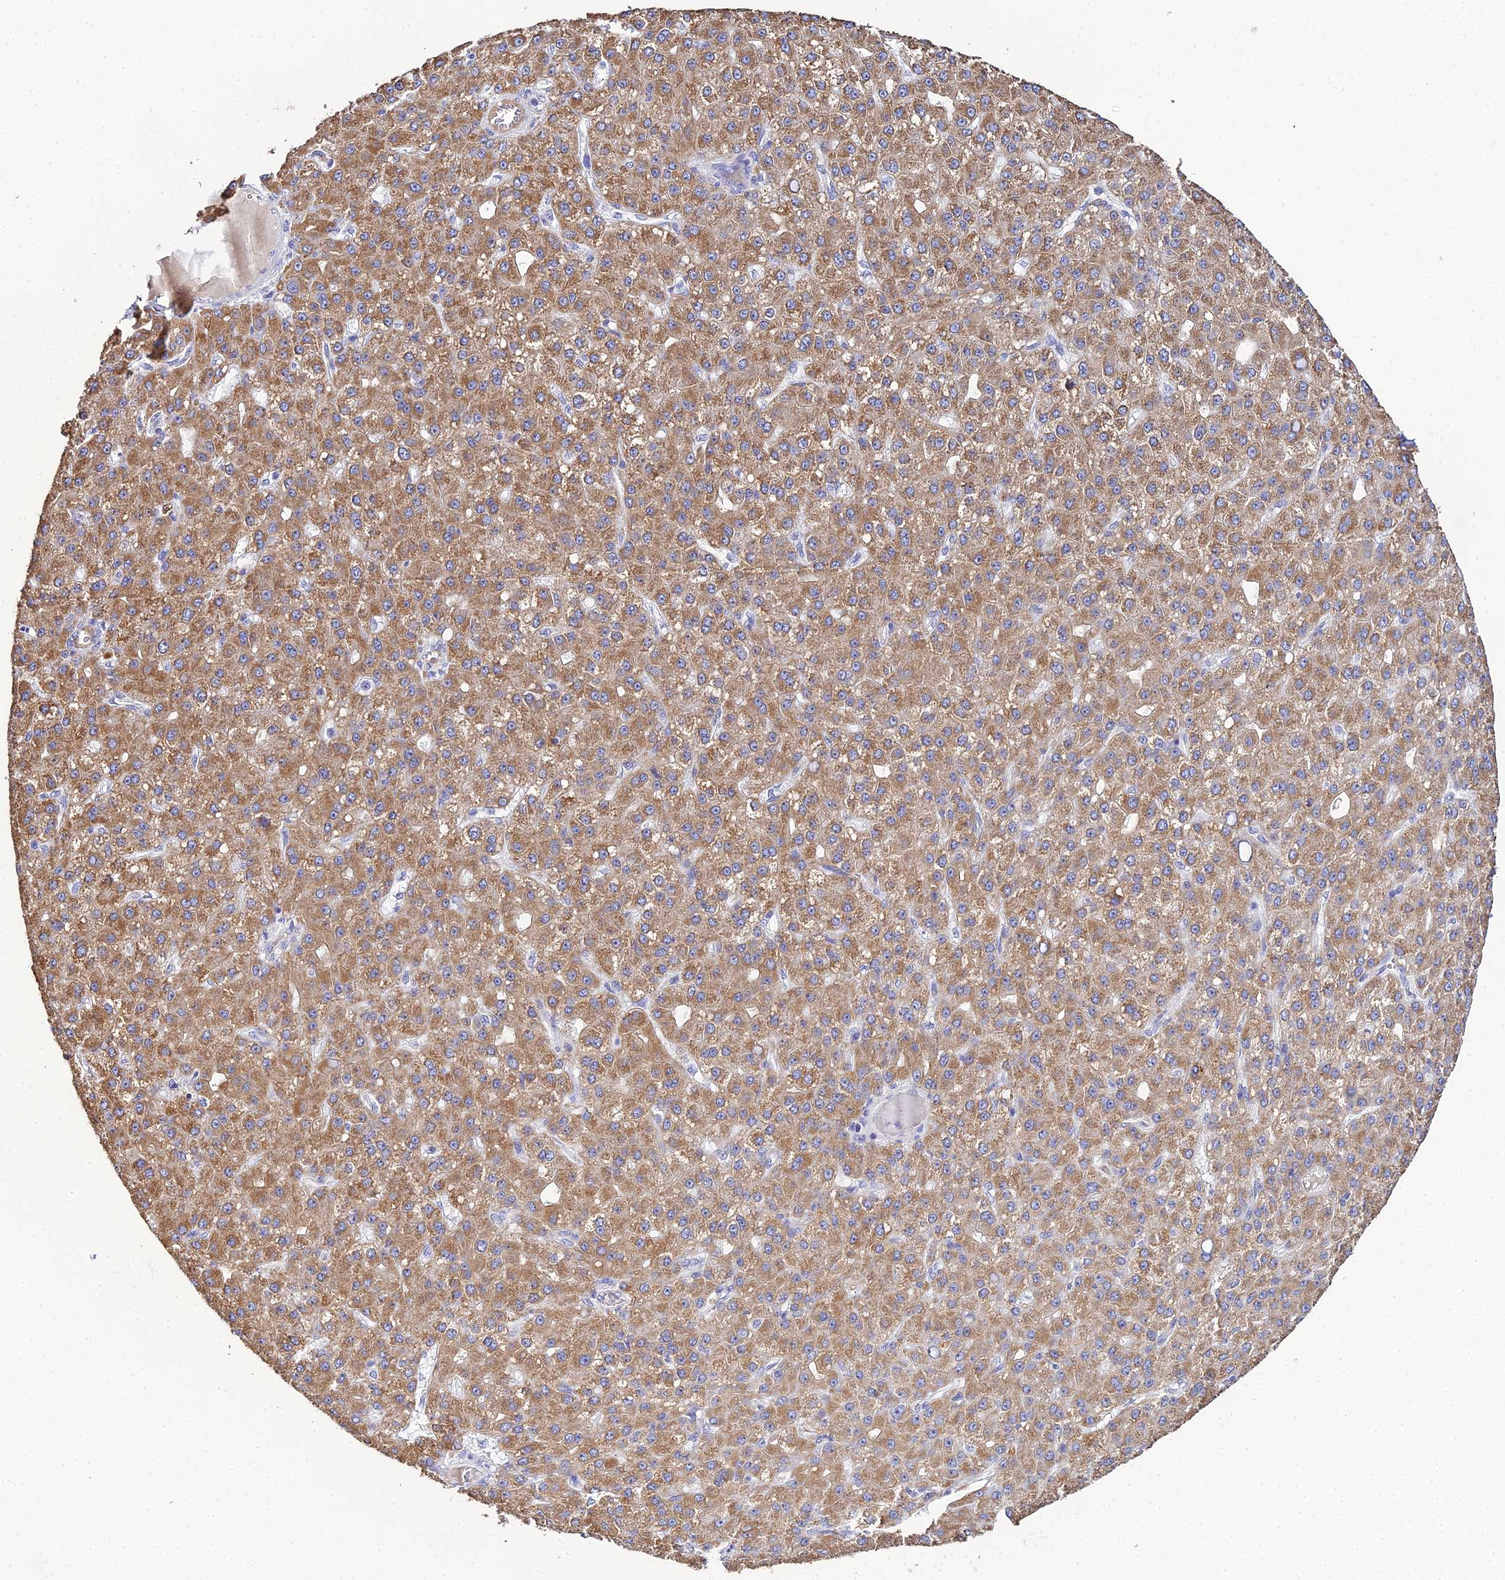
{"staining": {"intensity": "moderate", "quantity": ">75%", "location": "cytoplasmic/membranous"}, "tissue": "liver cancer", "cell_type": "Tumor cells", "image_type": "cancer", "snomed": [{"axis": "morphology", "description": "Carcinoma, Hepatocellular, NOS"}, {"axis": "topography", "description": "Liver"}], "caption": "Immunohistochemical staining of liver cancer (hepatocellular carcinoma) displays medium levels of moderate cytoplasmic/membranous protein staining in about >75% of tumor cells.", "gene": "ZXDA", "patient": {"sex": "male", "age": 67}}